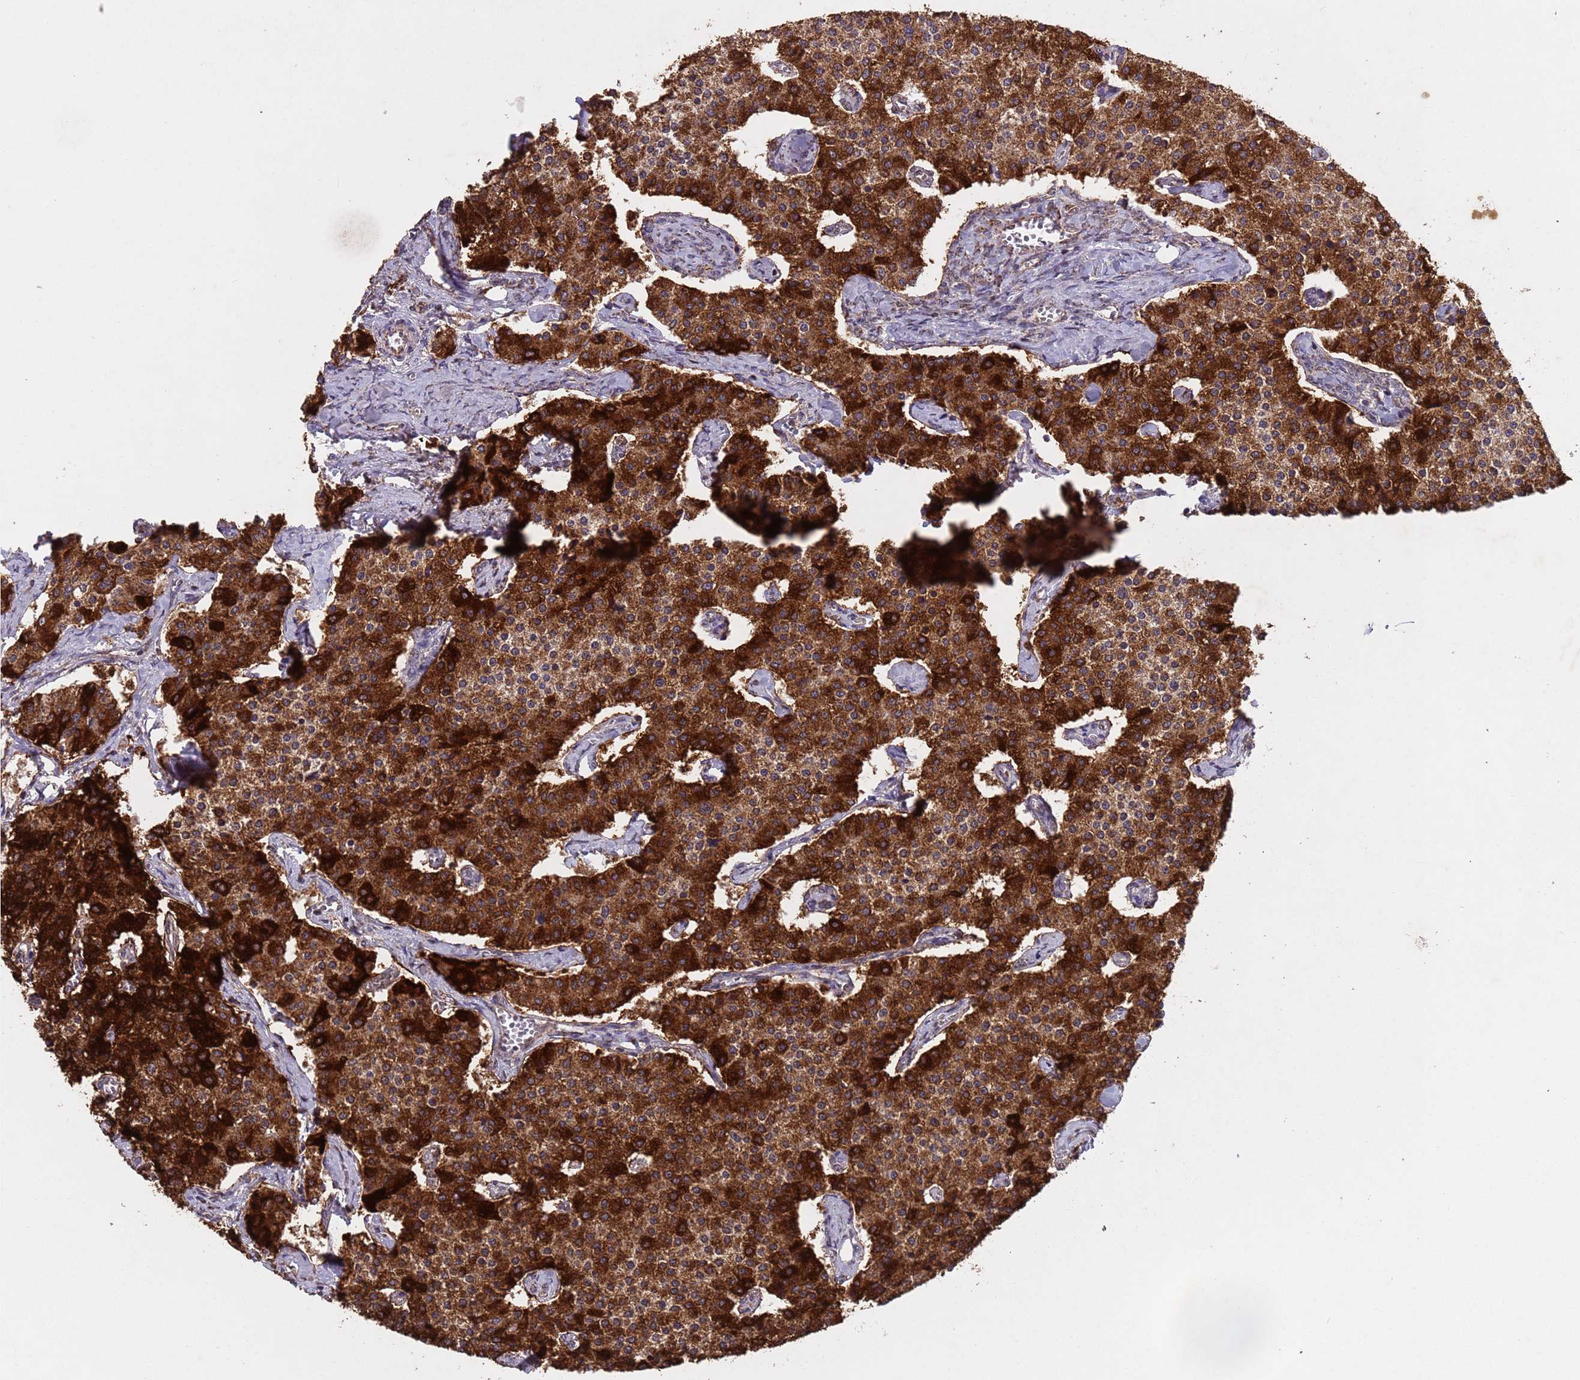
{"staining": {"intensity": "strong", "quantity": ">75%", "location": "cytoplasmic/membranous,nuclear"}, "tissue": "carcinoid", "cell_type": "Tumor cells", "image_type": "cancer", "snomed": [{"axis": "morphology", "description": "Carcinoid, malignant, NOS"}, {"axis": "topography", "description": "Colon"}], "caption": "Immunohistochemical staining of carcinoid reveals strong cytoplasmic/membranous and nuclear protein expression in about >75% of tumor cells.", "gene": "HDAC10", "patient": {"sex": "female", "age": 52}}